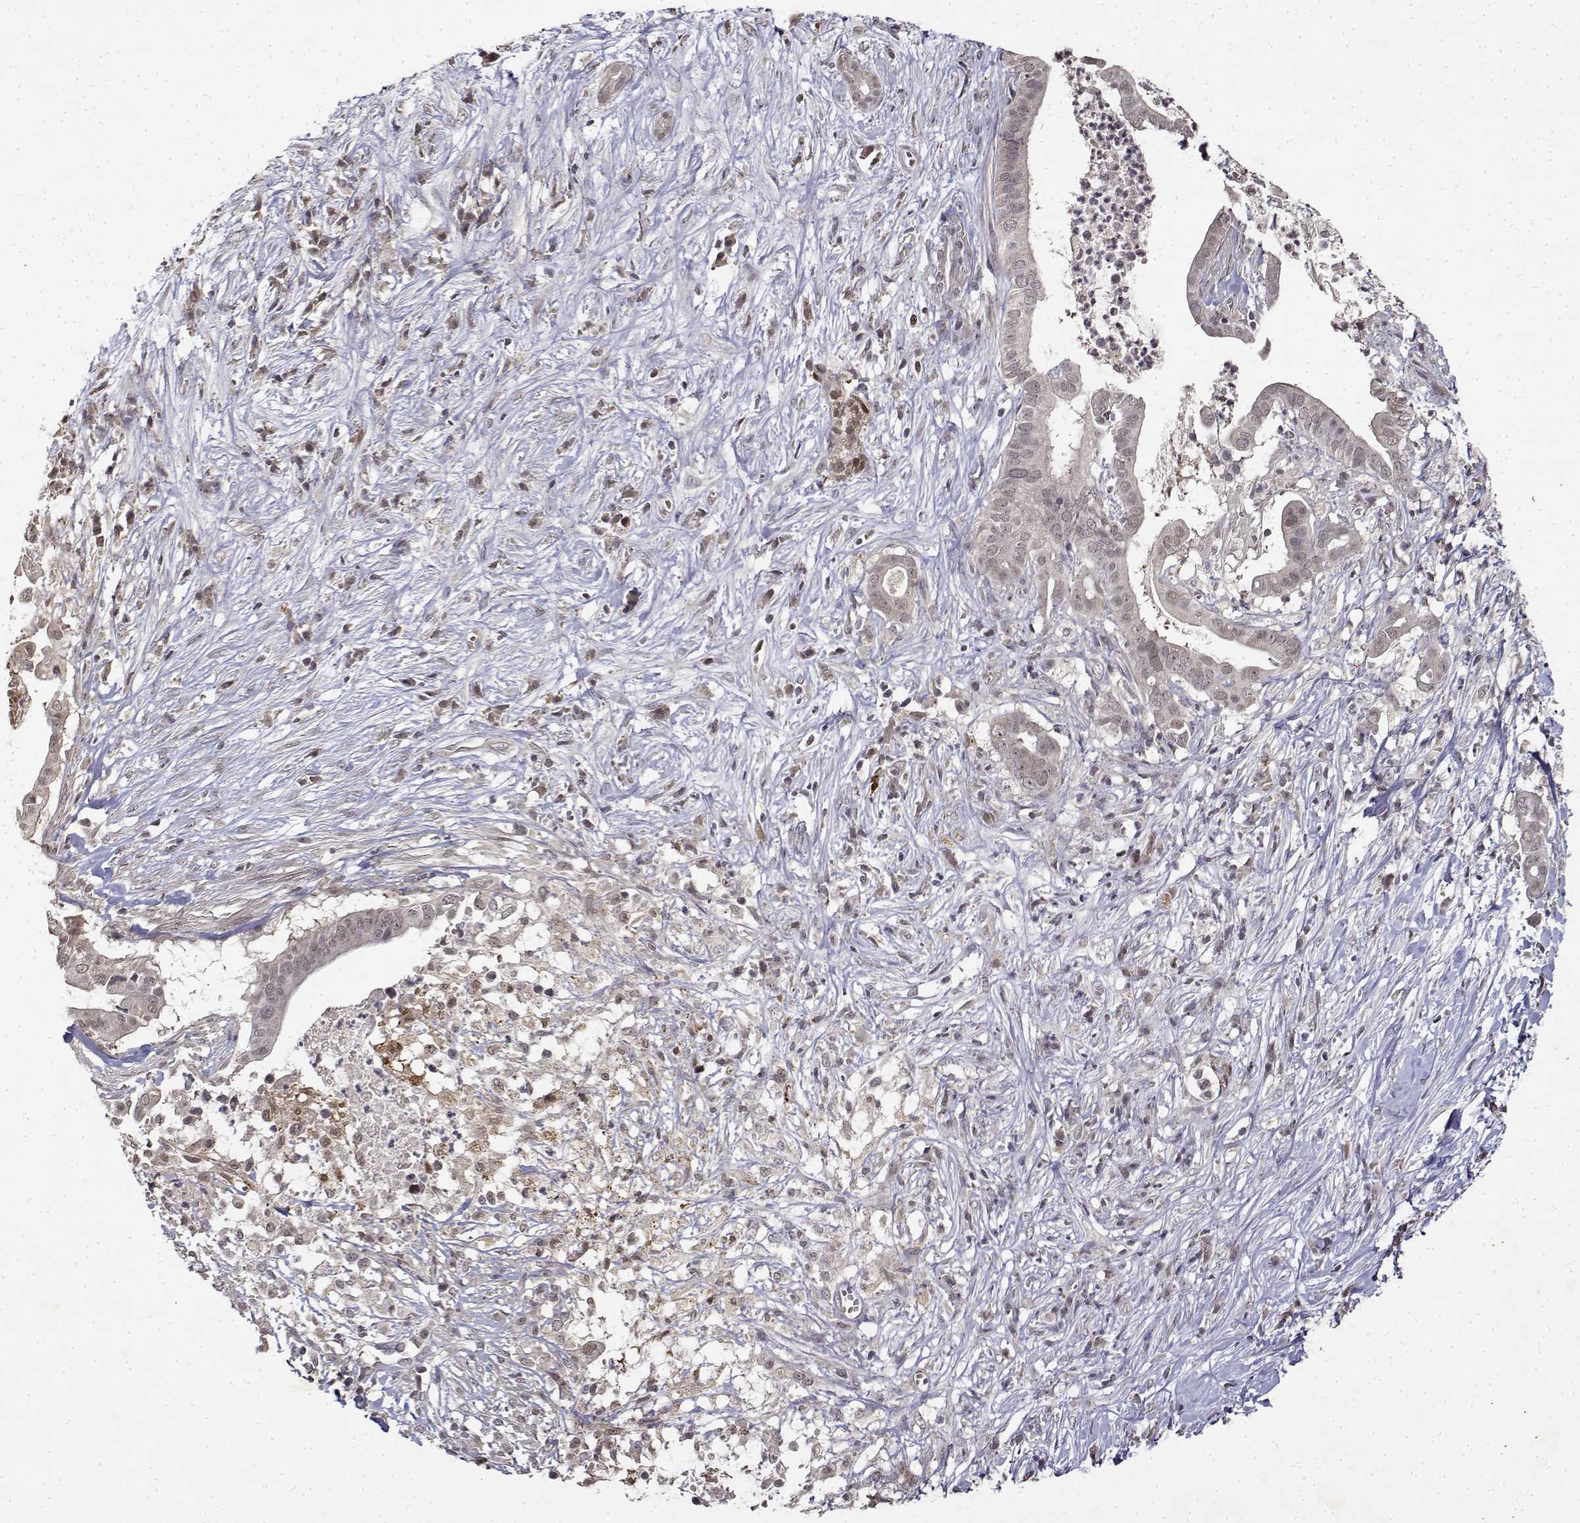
{"staining": {"intensity": "weak", "quantity": "<25%", "location": "cytoplasmic/membranous"}, "tissue": "pancreatic cancer", "cell_type": "Tumor cells", "image_type": "cancer", "snomed": [{"axis": "morphology", "description": "Adenocarcinoma, NOS"}, {"axis": "topography", "description": "Pancreas"}], "caption": "Immunohistochemistry image of pancreatic cancer (adenocarcinoma) stained for a protein (brown), which reveals no positivity in tumor cells.", "gene": "BDNF", "patient": {"sex": "male", "age": 61}}